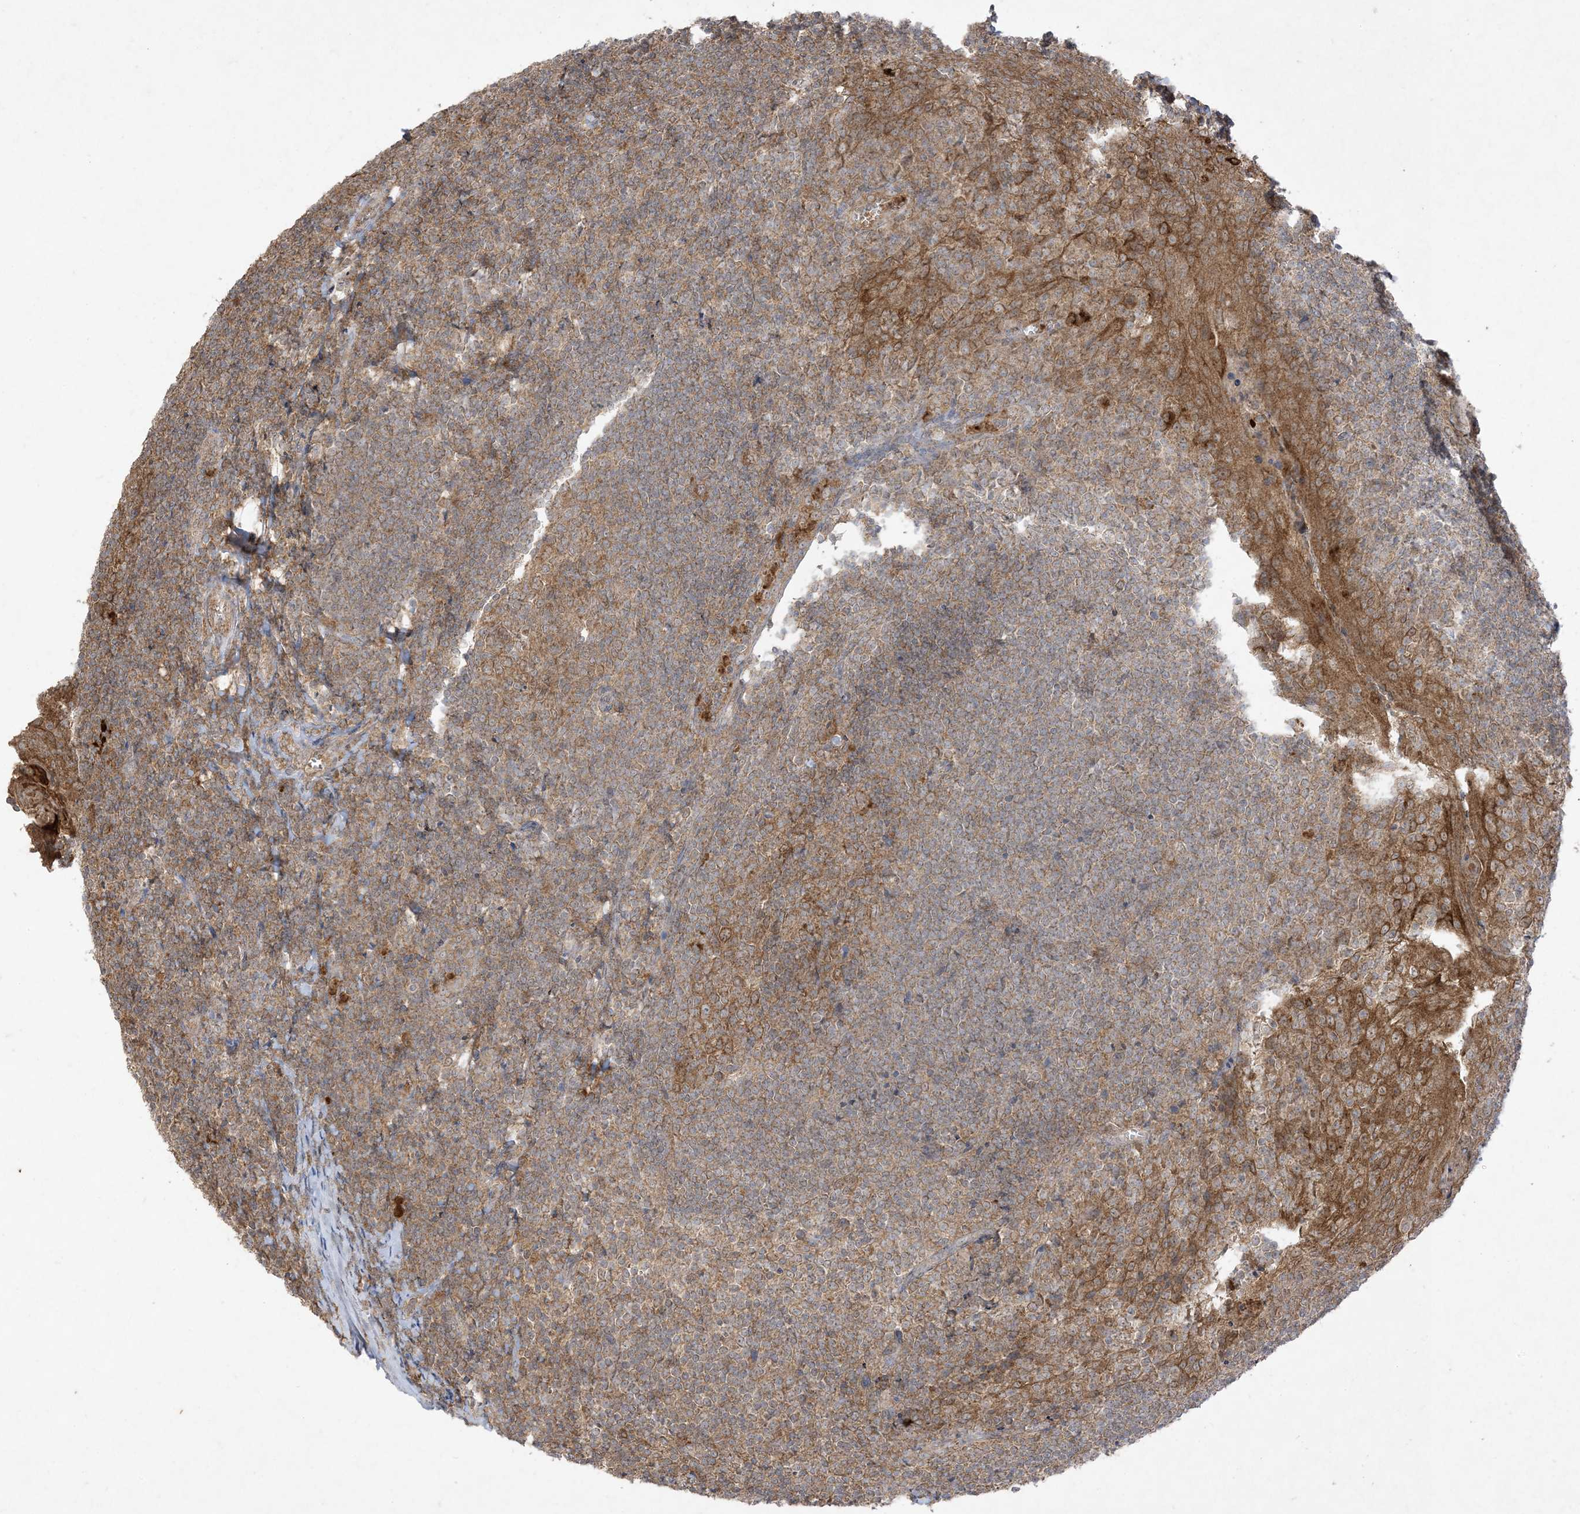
{"staining": {"intensity": "moderate", "quantity": ">75%", "location": "cytoplasmic/membranous"}, "tissue": "tonsil", "cell_type": "Germinal center cells", "image_type": "normal", "snomed": [{"axis": "morphology", "description": "Normal tissue, NOS"}, {"axis": "topography", "description": "Tonsil"}], "caption": "Brown immunohistochemical staining in benign tonsil shows moderate cytoplasmic/membranous expression in about >75% of germinal center cells.", "gene": "UBE2C", "patient": {"sex": "male", "age": 27}}